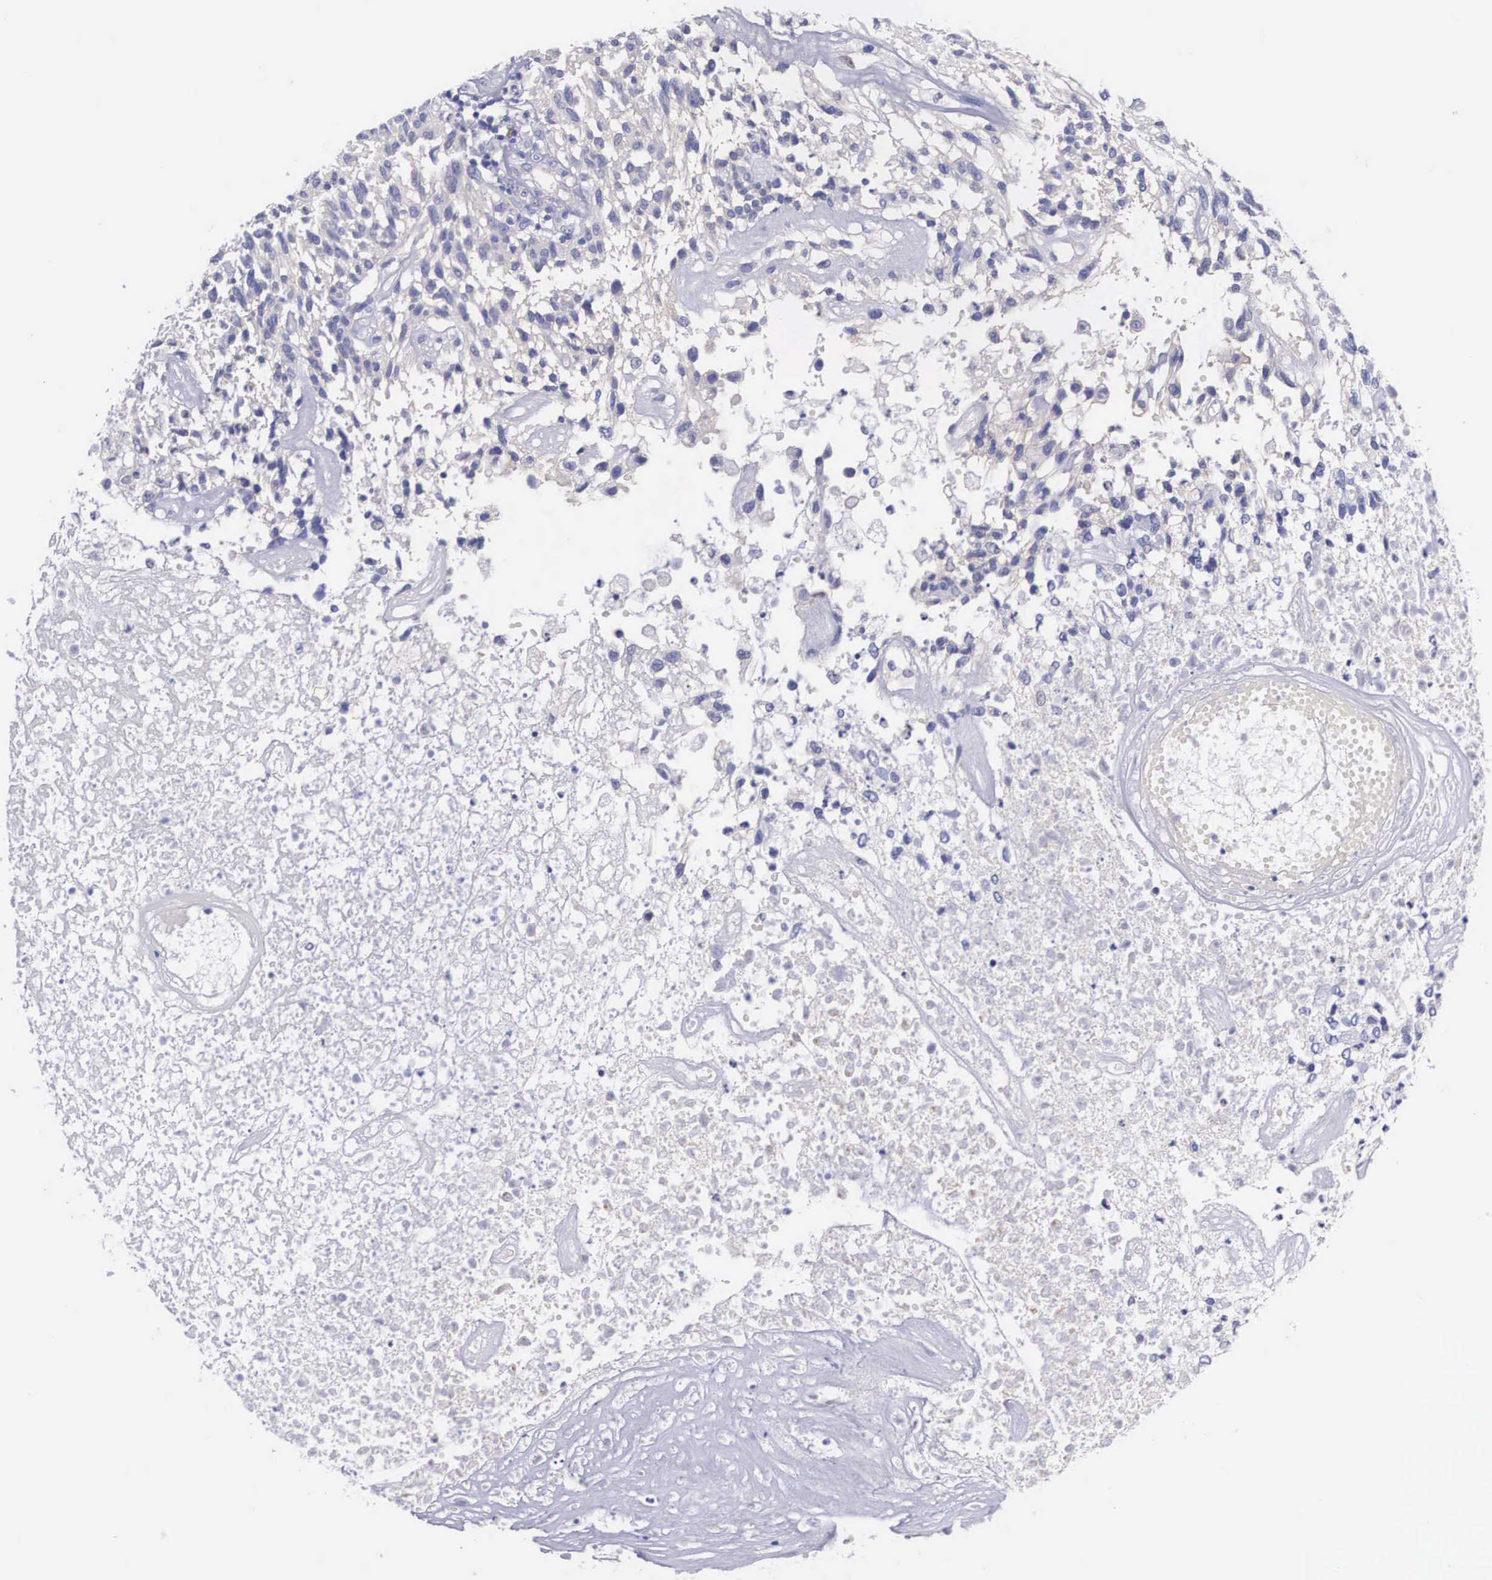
{"staining": {"intensity": "negative", "quantity": "none", "location": "none"}, "tissue": "glioma", "cell_type": "Tumor cells", "image_type": "cancer", "snomed": [{"axis": "morphology", "description": "Glioma, malignant, High grade"}, {"axis": "topography", "description": "Brain"}], "caption": "An image of malignant high-grade glioma stained for a protein displays no brown staining in tumor cells. (Immunohistochemistry, brightfield microscopy, high magnification).", "gene": "NR4A2", "patient": {"sex": "male", "age": 77}}